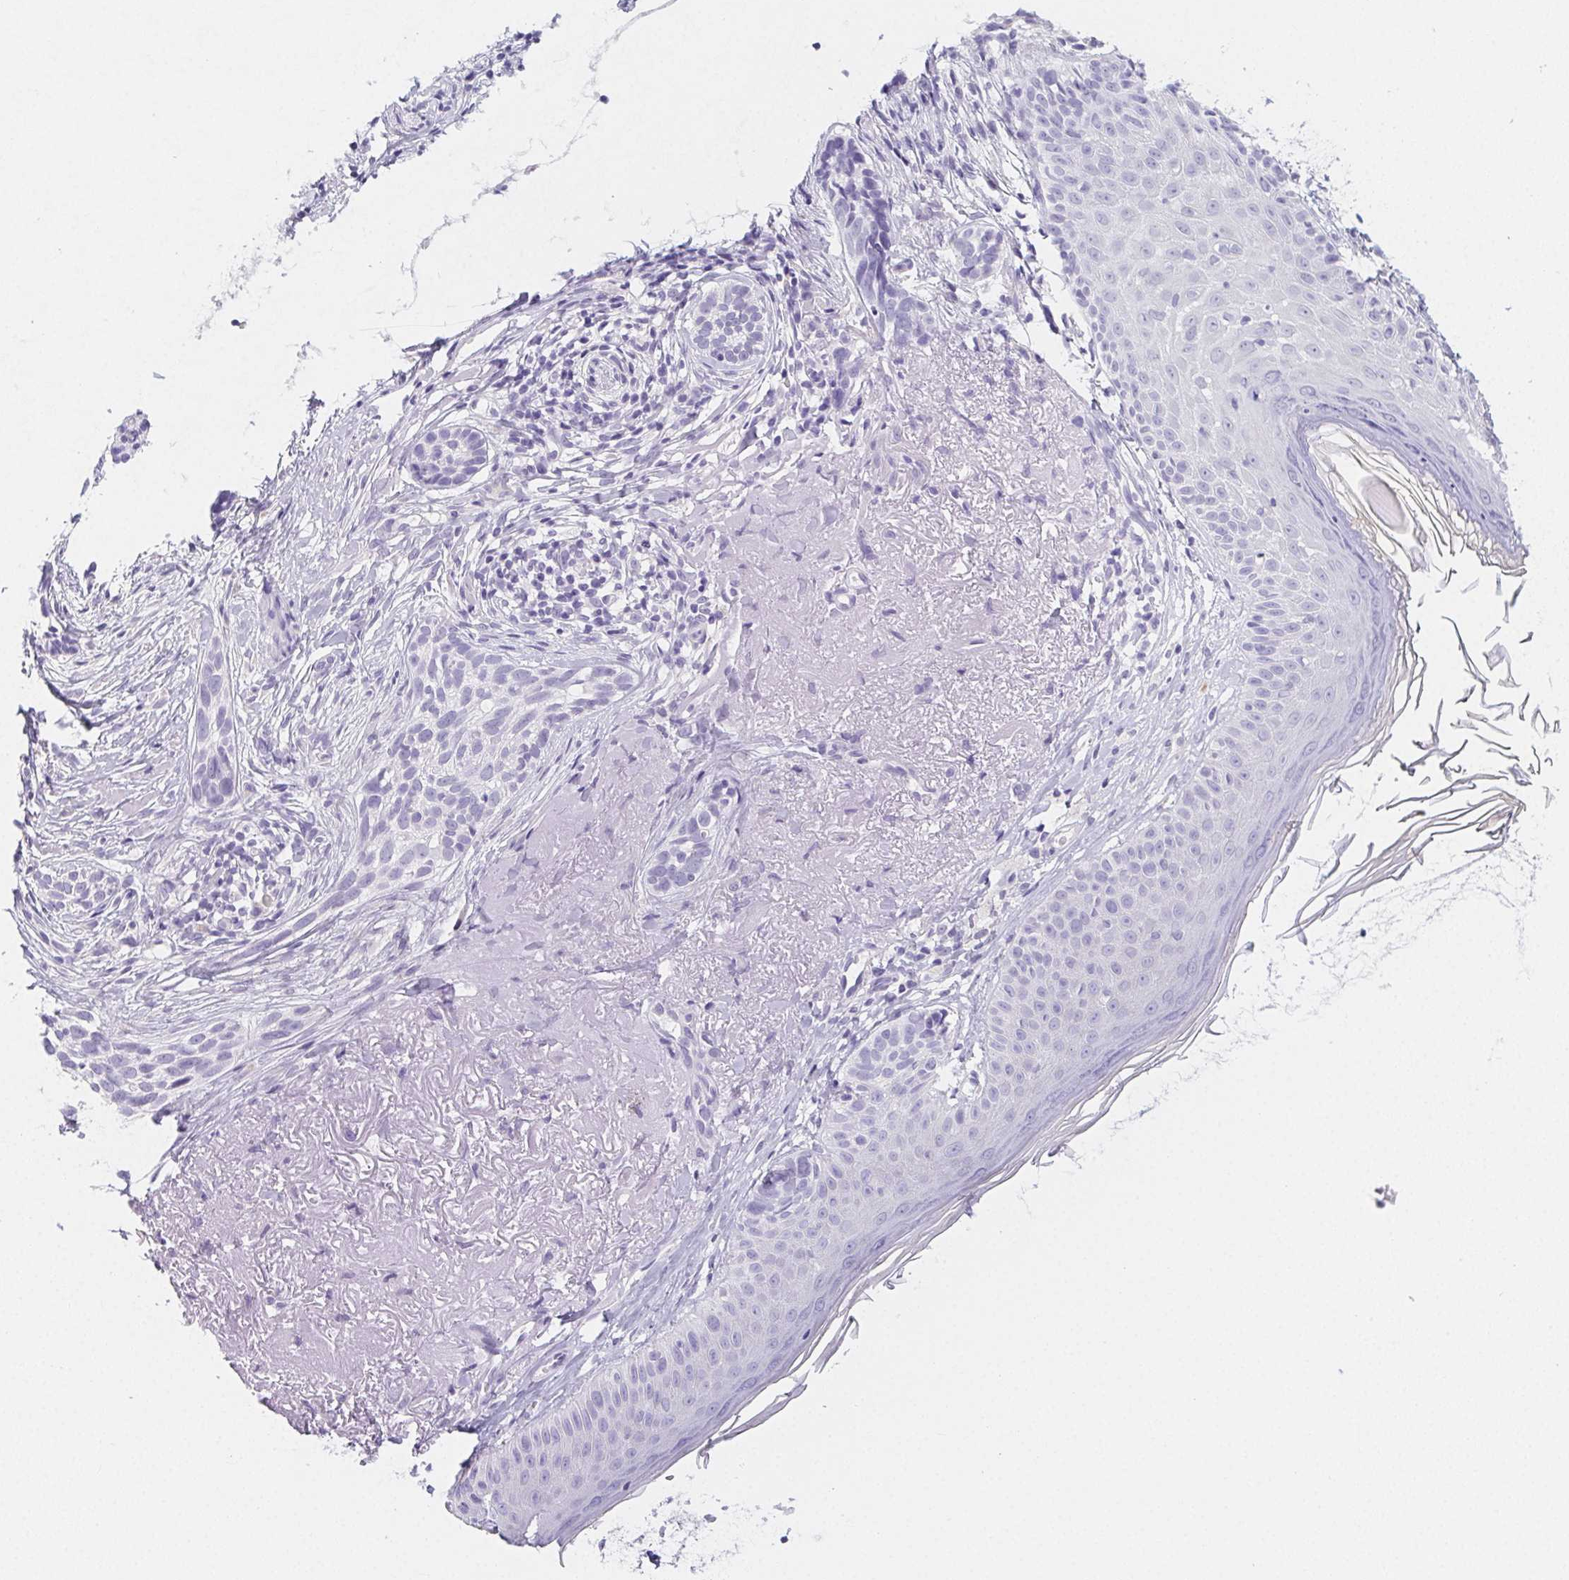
{"staining": {"intensity": "negative", "quantity": "none", "location": "none"}, "tissue": "skin cancer", "cell_type": "Tumor cells", "image_type": "cancer", "snomed": [{"axis": "morphology", "description": "Basal cell carcinoma"}, {"axis": "morphology", "description": "BCC, high aggressive"}, {"axis": "topography", "description": "Skin"}], "caption": "This micrograph is of bcc,  high aggressive (skin) stained with immunohistochemistry (IHC) to label a protein in brown with the nuclei are counter-stained blue. There is no staining in tumor cells.", "gene": "ZBBX", "patient": {"sex": "female", "age": 86}}